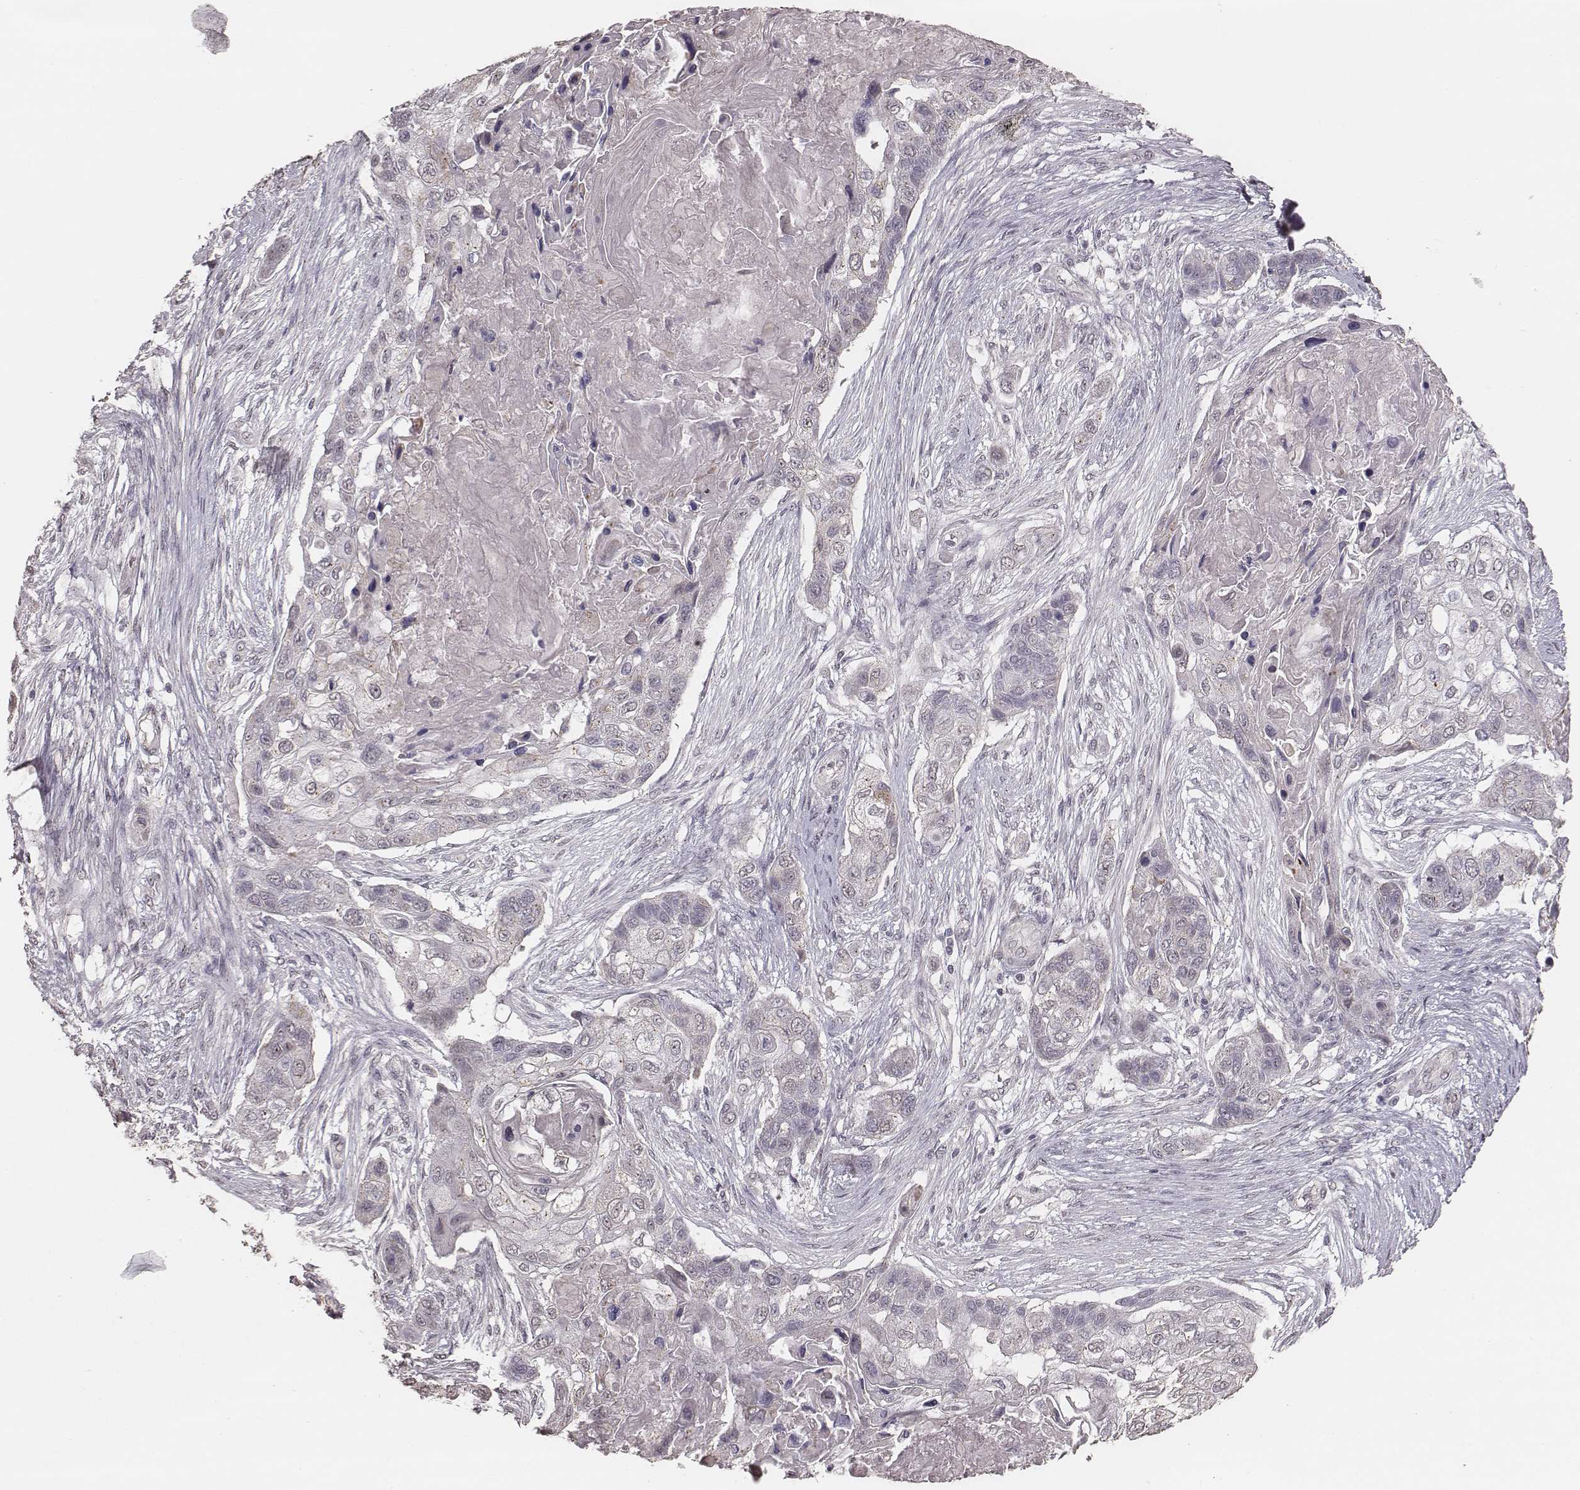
{"staining": {"intensity": "negative", "quantity": "none", "location": "none"}, "tissue": "lung cancer", "cell_type": "Tumor cells", "image_type": "cancer", "snomed": [{"axis": "morphology", "description": "Squamous cell carcinoma, NOS"}, {"axis": "topography", "description": "Lung"}], "caption": "Tumor cells are negative for protein expression in human lung squamous cell carcinoma.", "gene": "SLC7A4", "patient": {"sex": "male", "age": 69}}